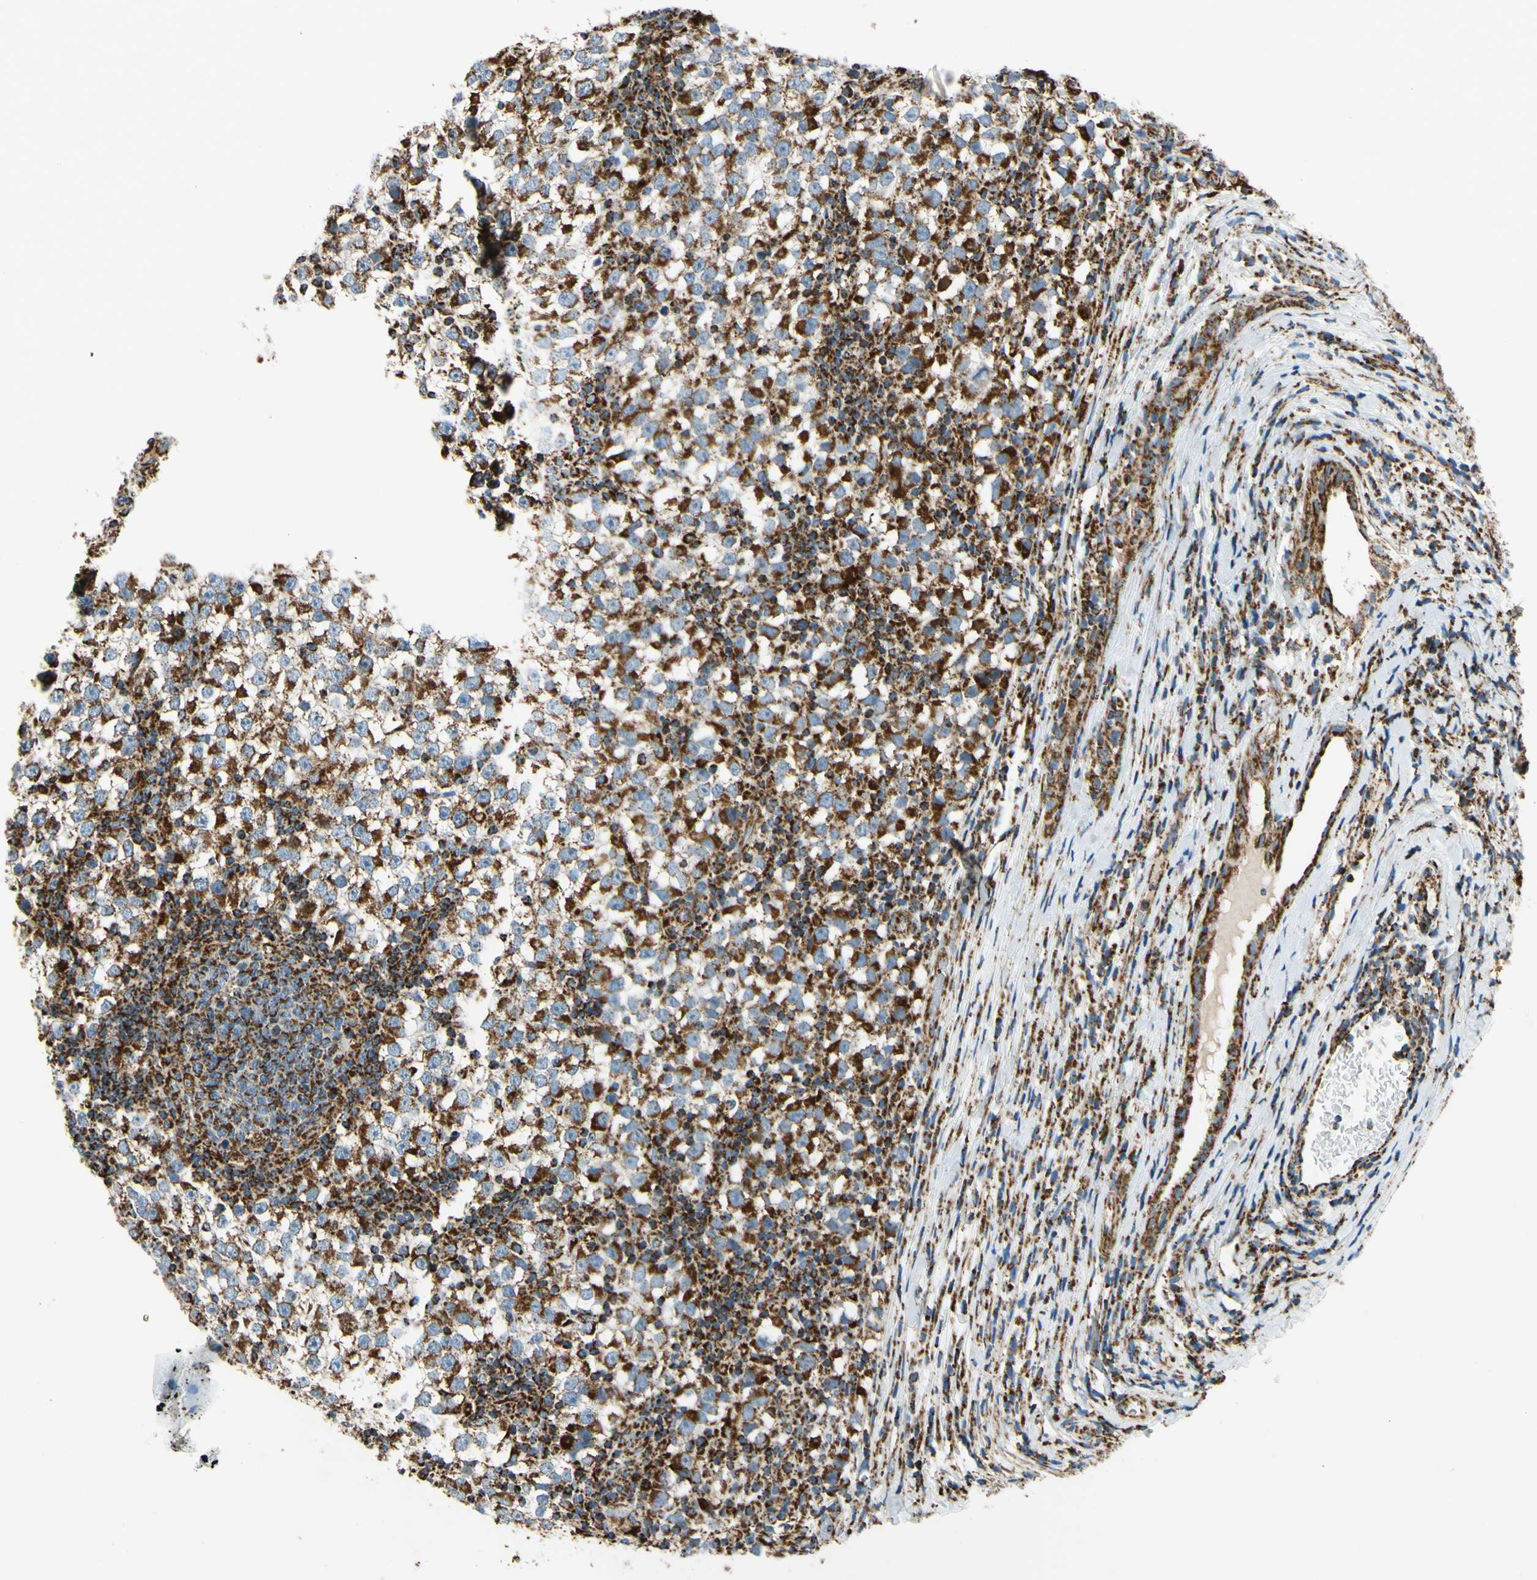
{"staining": {"intensity": "strong", "quantity": ">75%", "location": "cytoplasmic/membranous"}, "tissue": "testis cancer", "cell_type": "Tumor cells", "image_type": "cancer", "snomed": [{"axis": "morphology", "description": "Seminoma, NOS"}, {"axis": "topography", "description": "Testis"}], "caption": "Protein expression analysis of human testis cancer reveals strong cytoplasmic/membranous expression in about >75% of tumor cells.", "gene": "MAVS", "patient": {"sex": "male", "age": 65}}